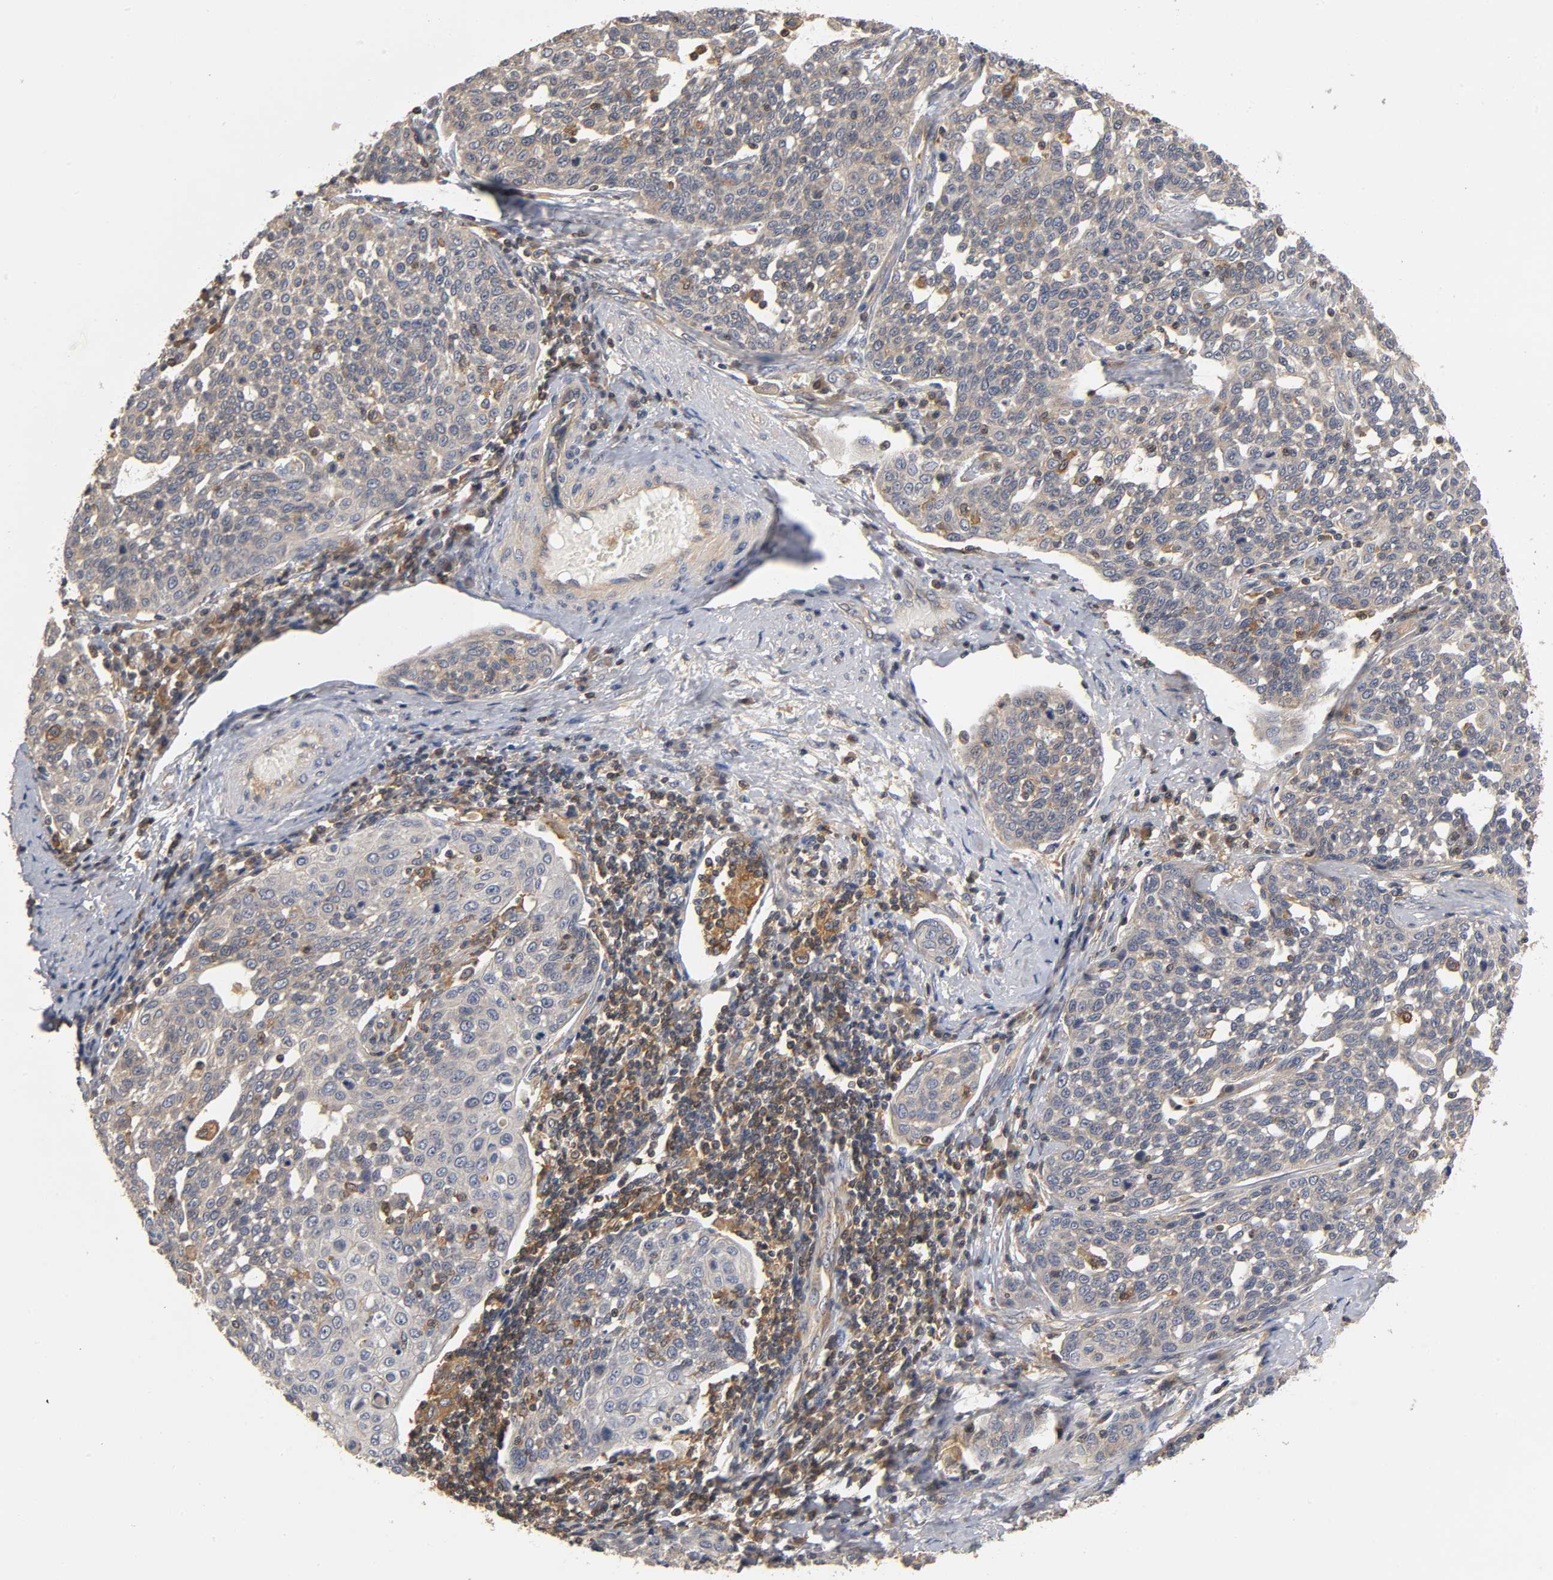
{"staining": {"intensity": "moderate", "quantity": ">75%", "location": "cytoplasmic/membranous"}, "tissue": "cervical cancer", "cell_type": "Tumor cells", "image_type": "cancer", "snomed": [{"axis": "morphology", "description": "Squamous cell carcinoma, NOS"}, {"axis": "topography", "description": "Cervix"}], "caption": "Cervical cancer tissue demonstrates moderate cytoplasmic/membranous staining in about >75% of tumor cells, visualized by immunohistochemistry.", "gene": "ACTR2", "patient": {"sex": "female", "age": 34}}